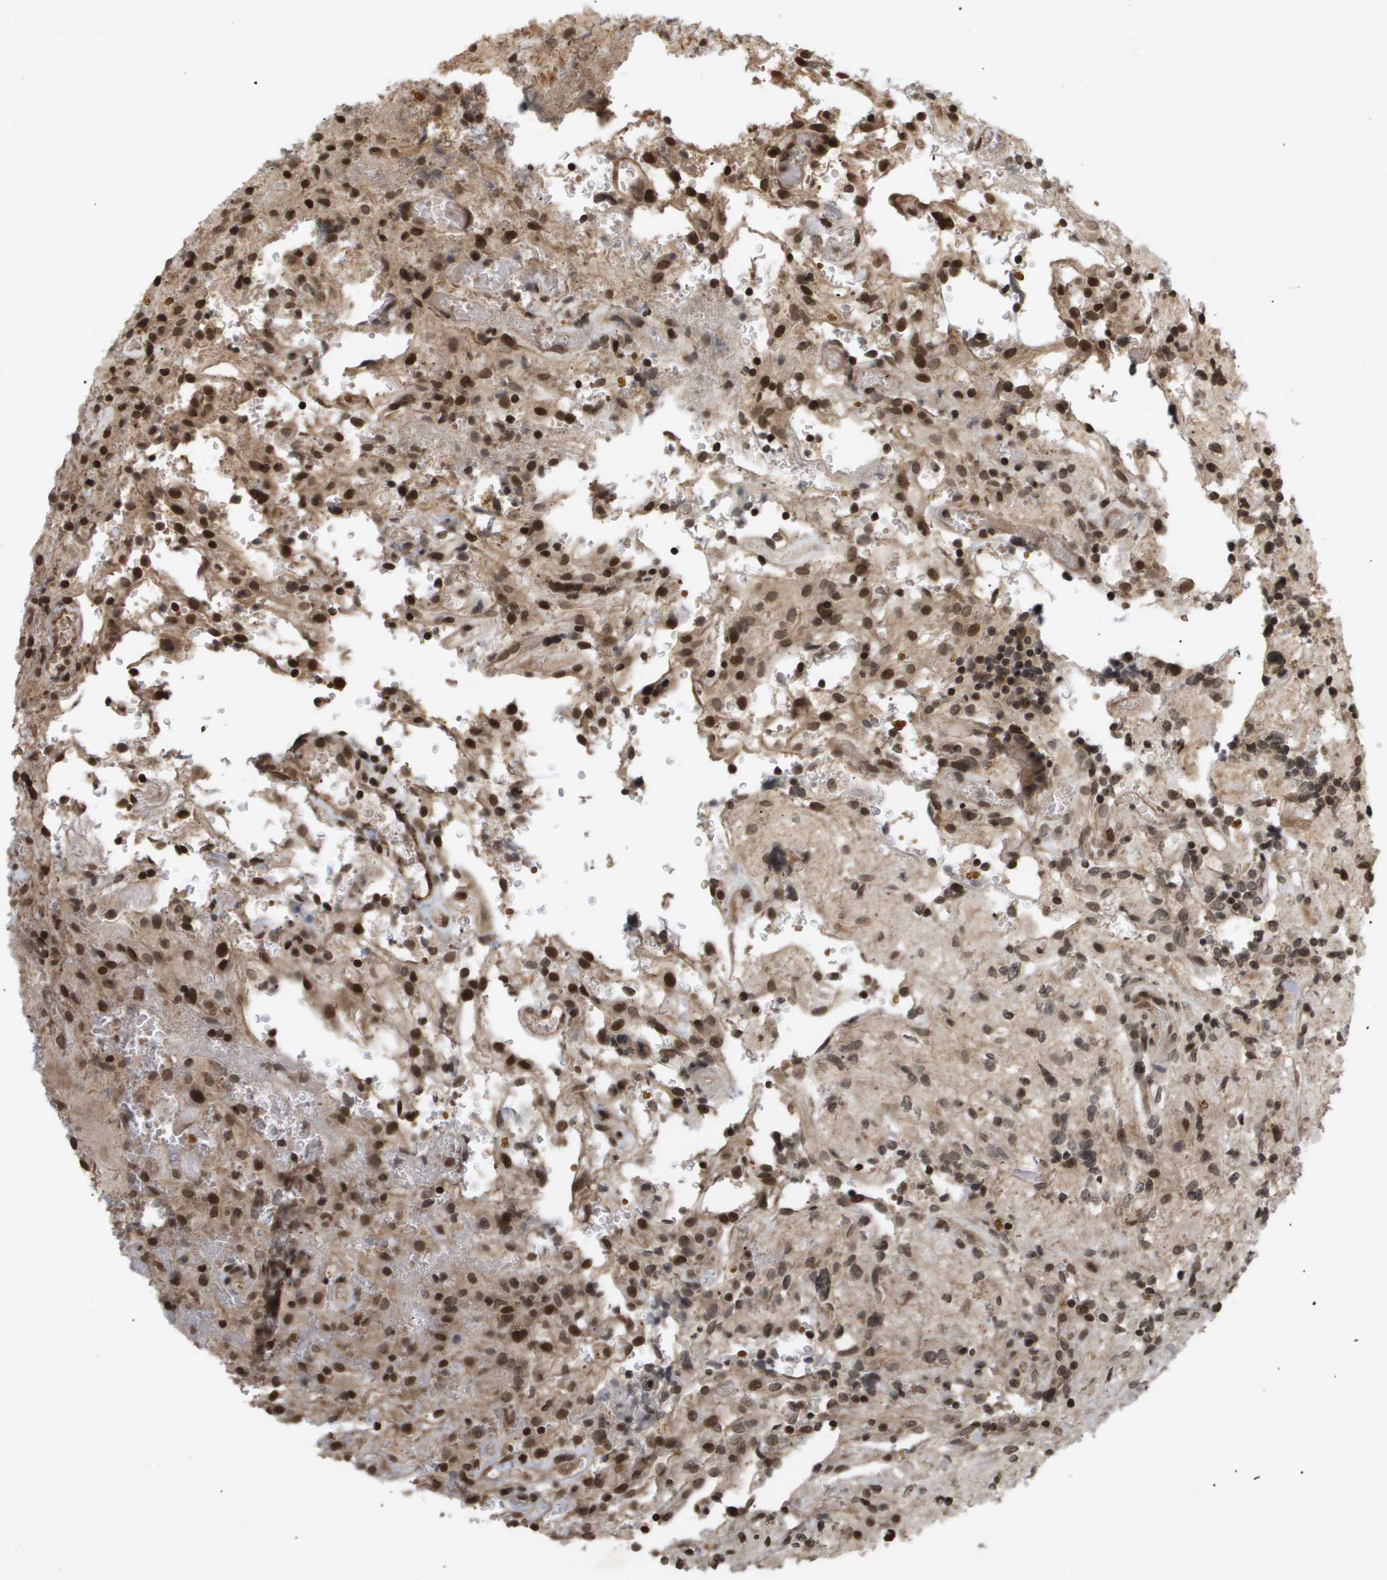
{"staining": {"intensity": "moderate", "quantity": ">75%", "location": "cytoplasmic/membranous,nuclear"}, "tissue": "glioma", "cell_type": "Tumor cells", "image_type": "cancer", "snomed": [{"axis": "morphology", "description": "Glioma, malignant, High grade"}, {"axis": "topography", "description": "Brain"}], "caption": "The immunohistochemical stain labels moderate cytoplasmic/membranous and nuclear expression in tumor cells of glioma tissue. (DAB (3,3'-diaminobenzidine) IHC with brightfield microscopy, high magnification).", "gene": "HSPA6", "patient": {"sex": "male", "age": 33}}